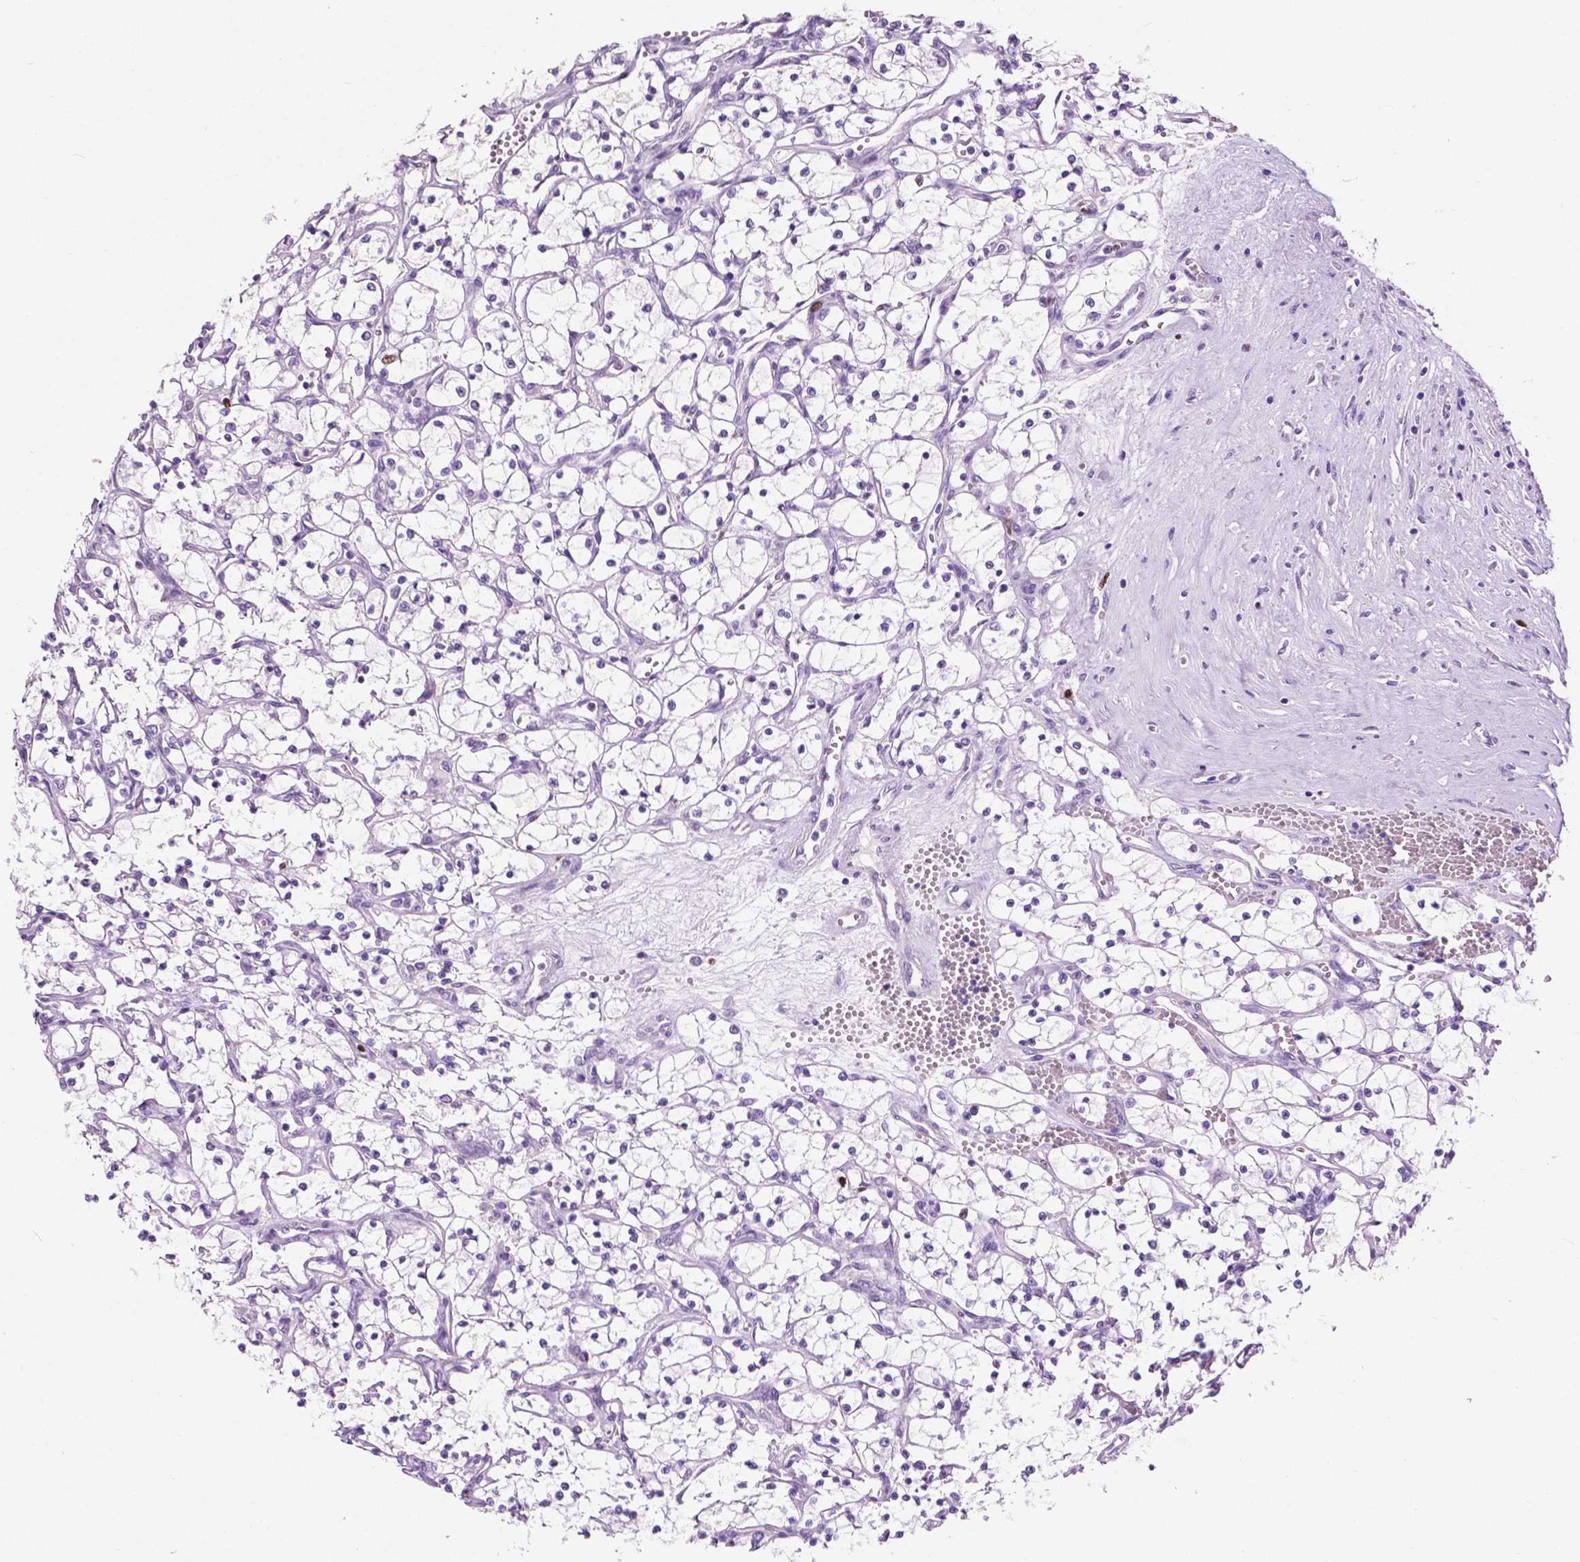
{"staining": {"intensity": "negative", "quantity": "none", "location": "none"}, "tissue": "renal cancer", "cell_type": "Tumor cells", "image_type": "cancer", "snomed": [{"axis": "morphology", "description": "Adenocarcinoma, NOS"}, {"axis": "topography", "description": "Kidney"}], "caption": "The histopathology image displays no significant staining in tumor cells of renal cancer.", "gene": "SIAH2", "patient": {"sex": "female", "age": 69}}